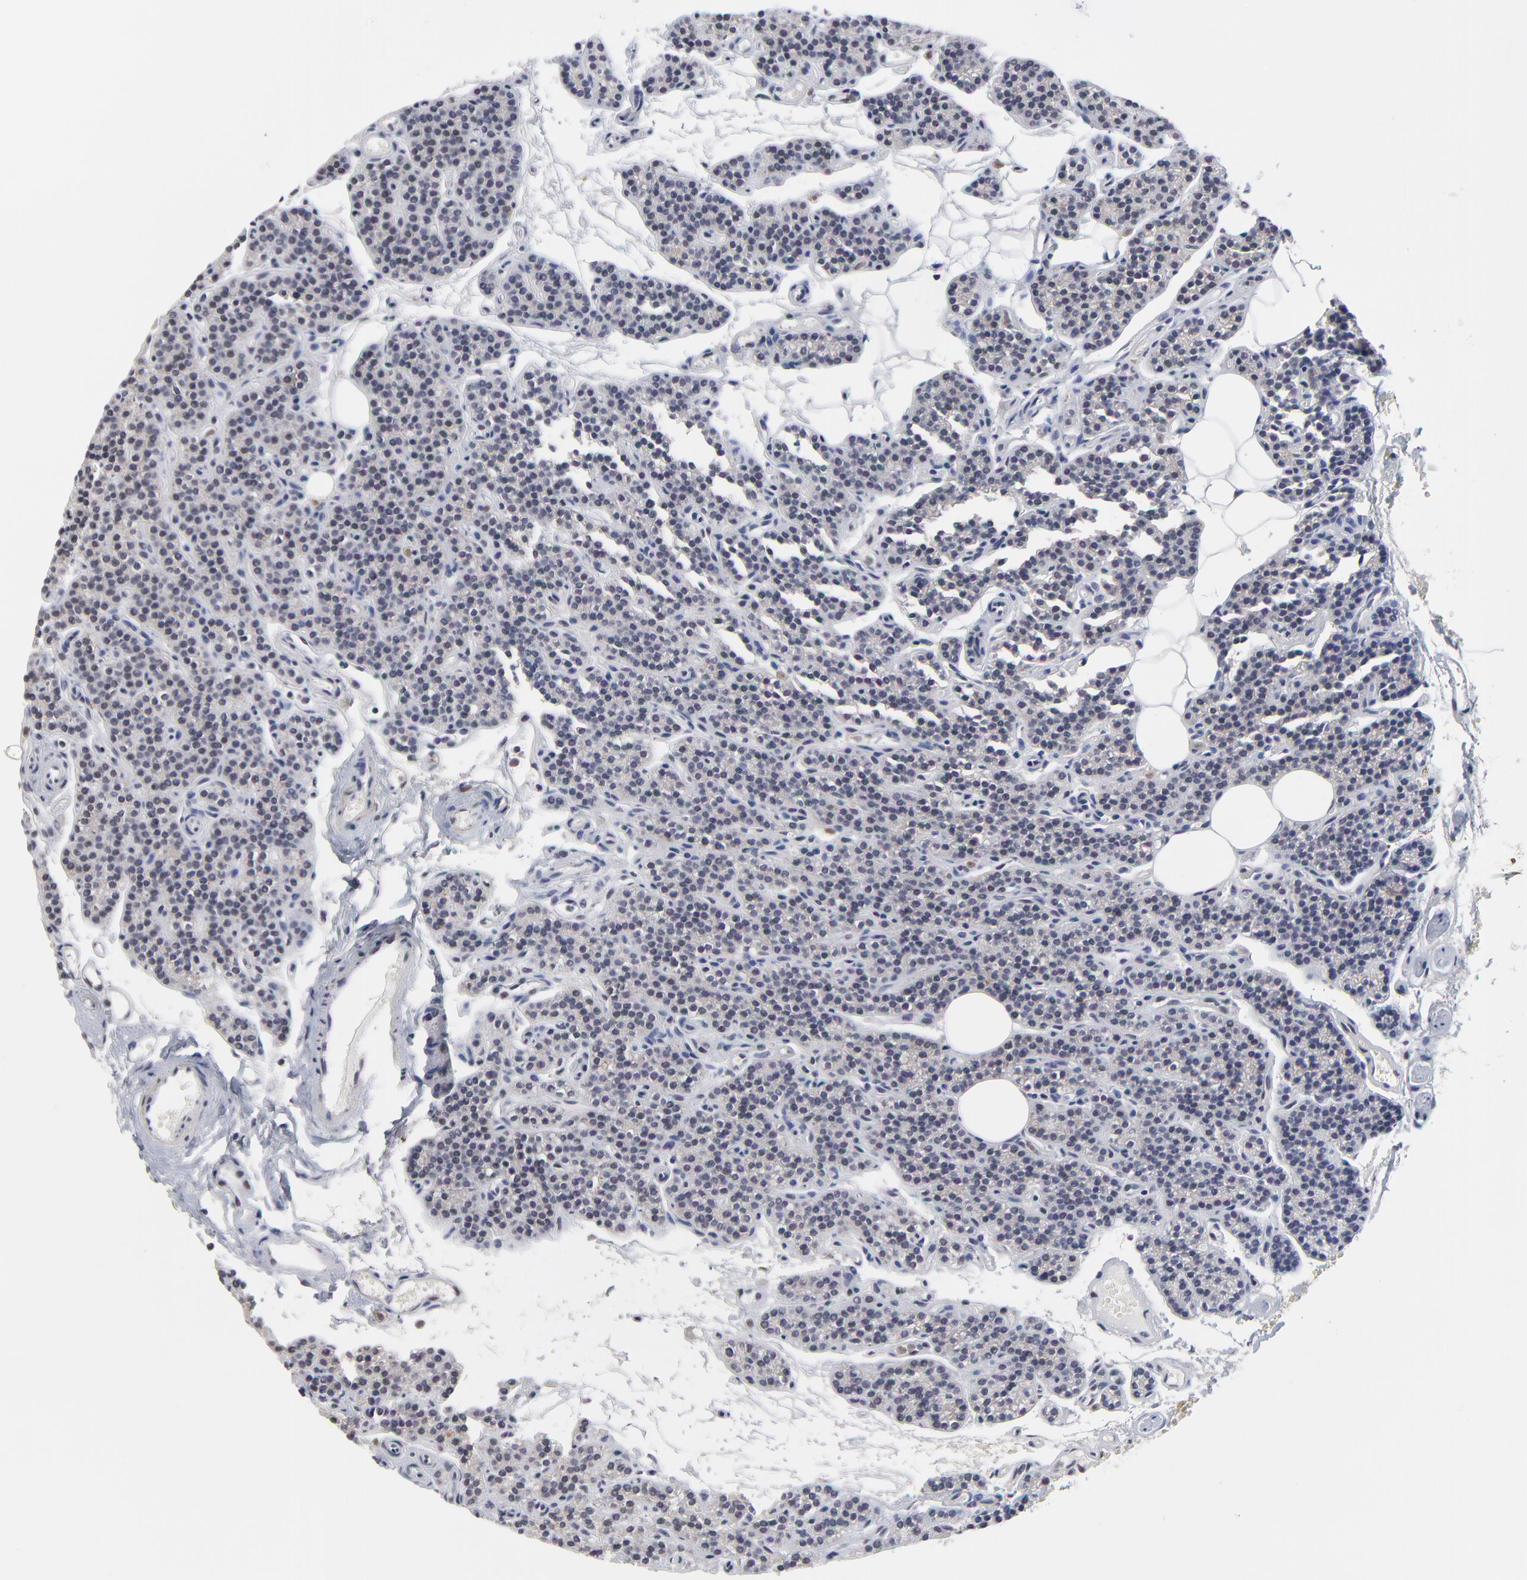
{"staining": {"intensity": "negative", "quantity": "none", "location": "none"}, "tissue": "parathyroid gland", "cell_type": "Glandular cells", "image_type": "normal", "snomed": [{"axis": "morphology", "description": "Normal tissue, NOS"}, {"axis": "topography", "description": "Parathyroid gland"}], "caption": "Parathyroid gland stained for a protein using immunohistochemistry exhibits no staining glandular cells.", "gene": "OGFOD1", "patient": {"sex": "male", "age": 25}}